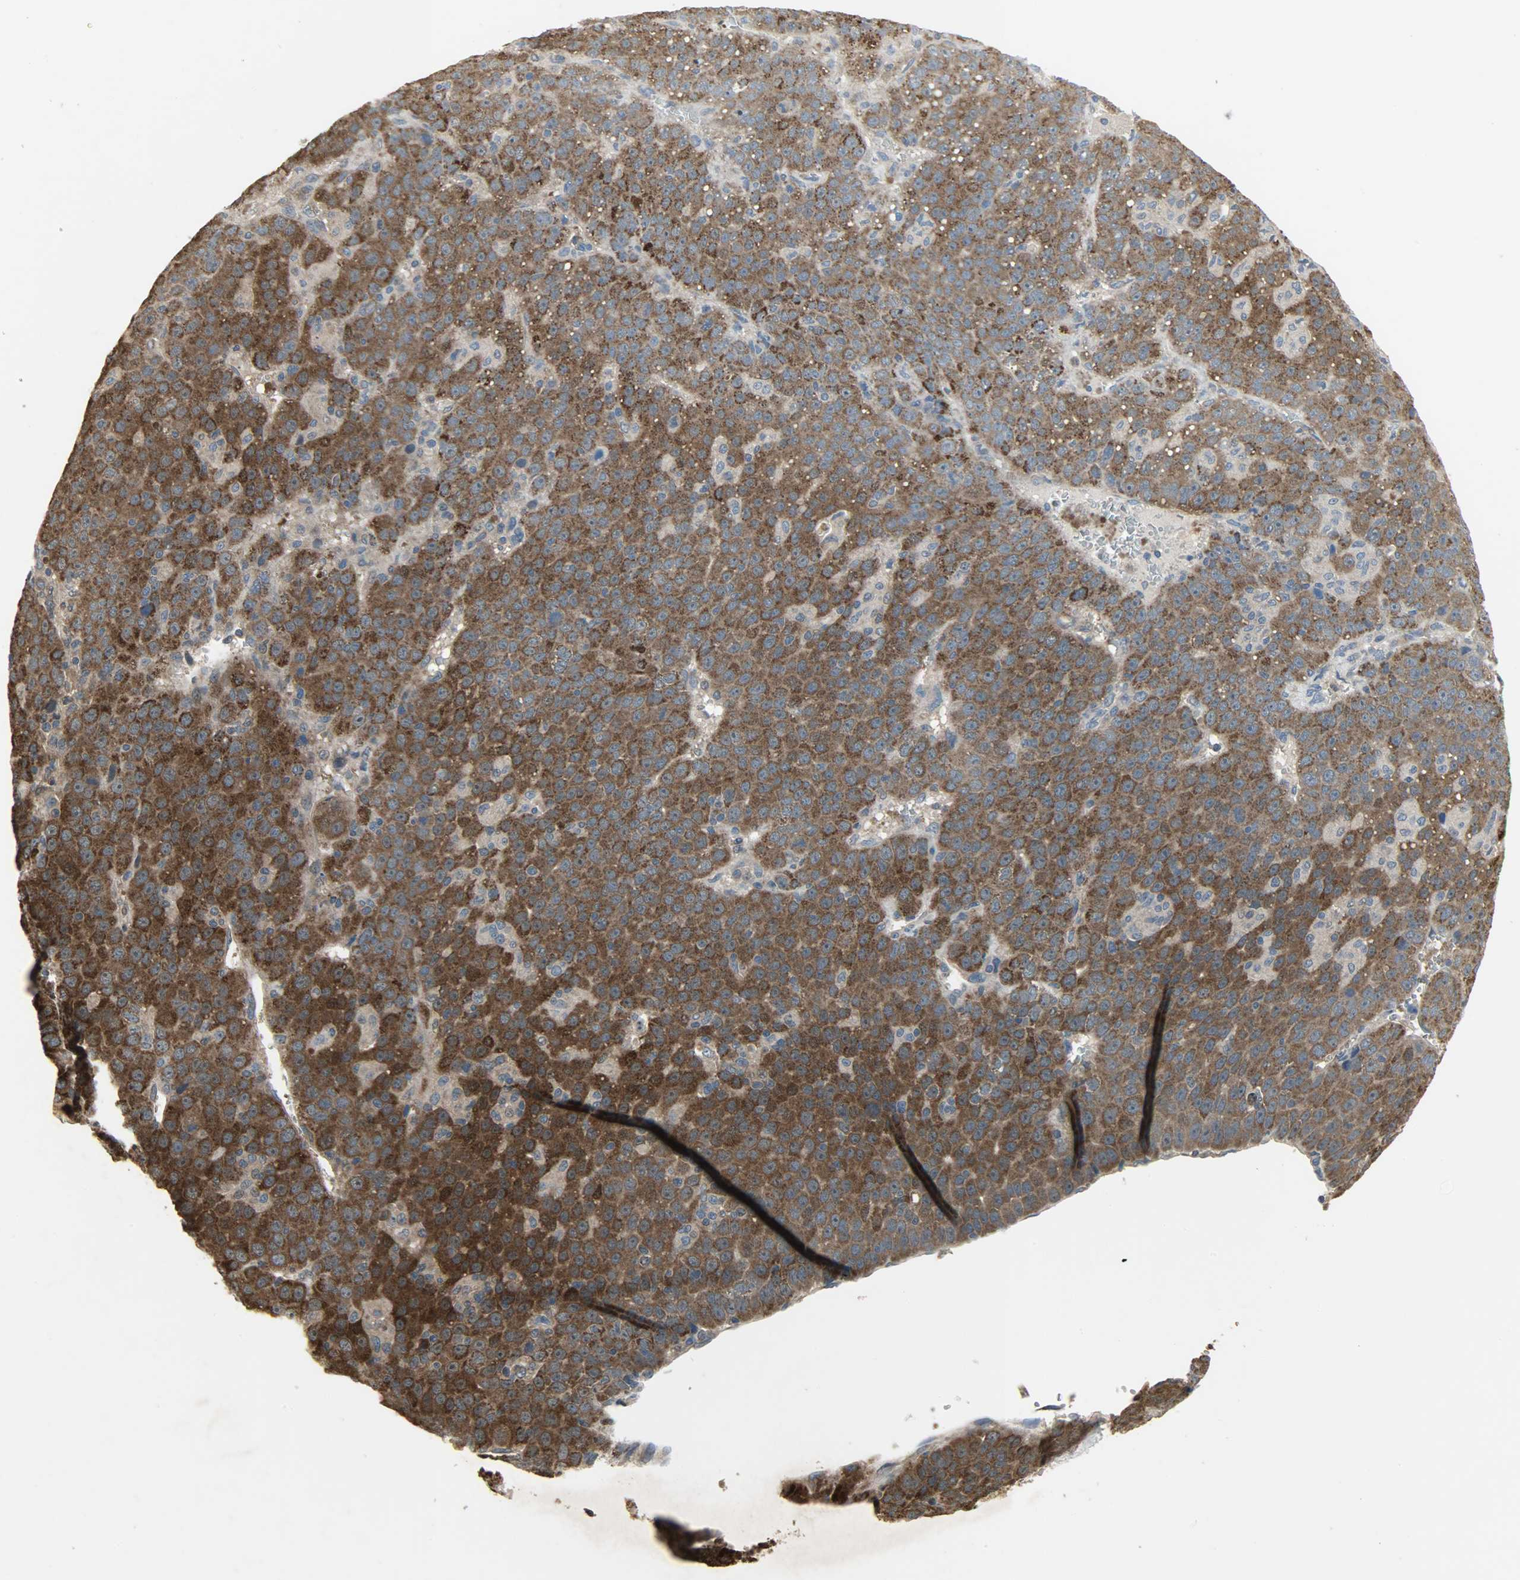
{"staining": {"intensity": "strong", "quantity": ">75%", "location": "cytoplasmic/membranous"}, "tissue": "liver cancer", "cell_type": "Tumor cells", "image_type": "cancer", "snomed": [{"axis": "morphology", "description": "Carcinoma, Hepatocellular, NOS"}, {"axis": "topography", "description": "Liver"}], "caption": "Immunohistochemical staining of human liver cancer displays high levels of strong cytoplasmic/membranous protein expression in approximately >75% of tumor cells.", "gene": "AMT", "patient": {"sex": "female", "age": 53}}